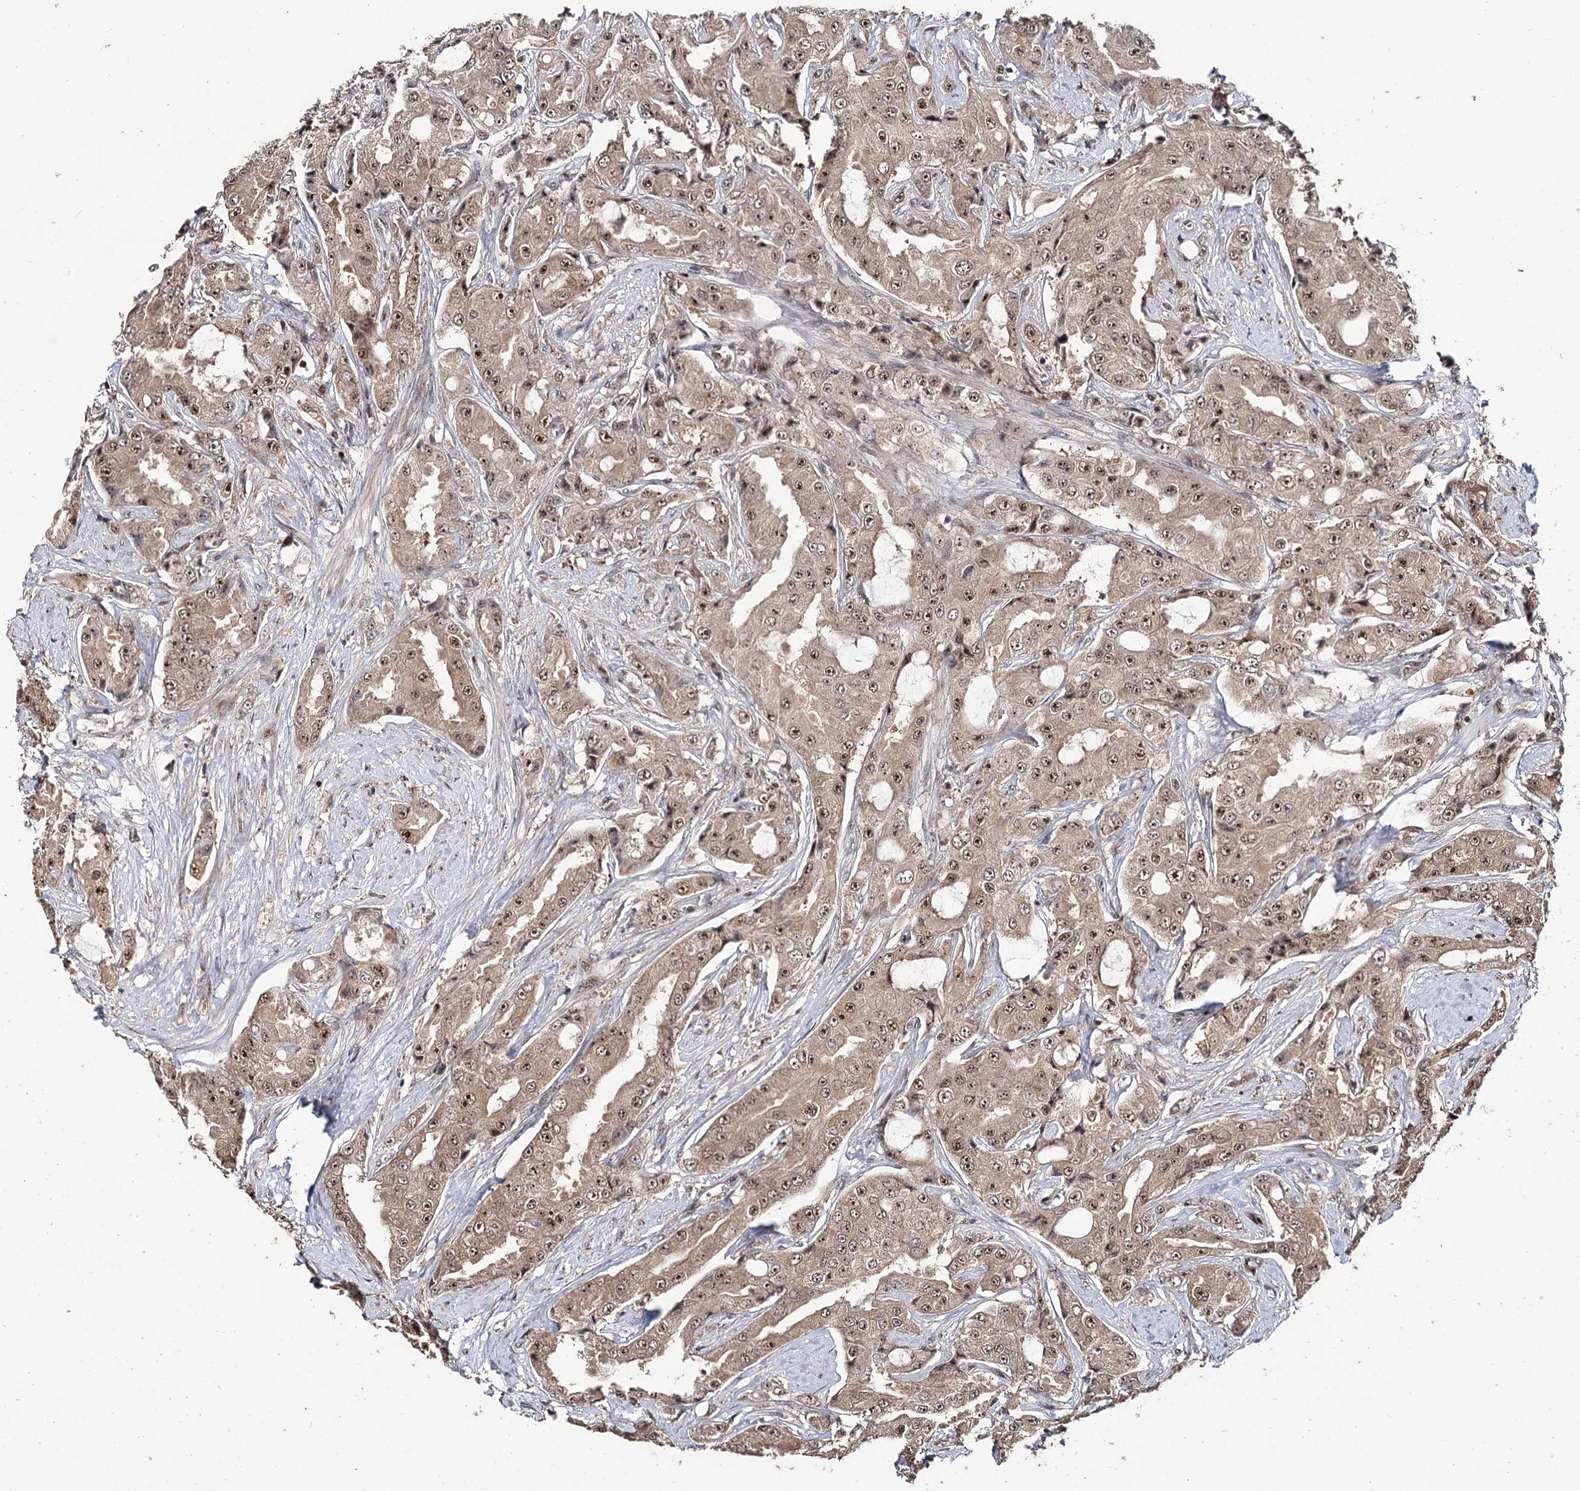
{"staining": {"intensity": "moderate", "quantity": ">75%", "location": "cytoplasmic/membranous,nuclear"}, "tissue": "prostate cancer", "cell_type": "Tumor cells", "image_type": "cancer", "snomed": [{"axis": "morphology", "description": "Adenocarcinoma, High grade"}, {"axis": "topography", "description": "Prostate"}], "caption": "Prostate adenocarcinoma (high-grade) stained with a brown dye exhibits moderate cytoplasmic/membranous and nuclear positive positivity in approximately >75% of tumor cells.", "gene": "MKNK2", "patient": {"sex": "male", "age": 73}}